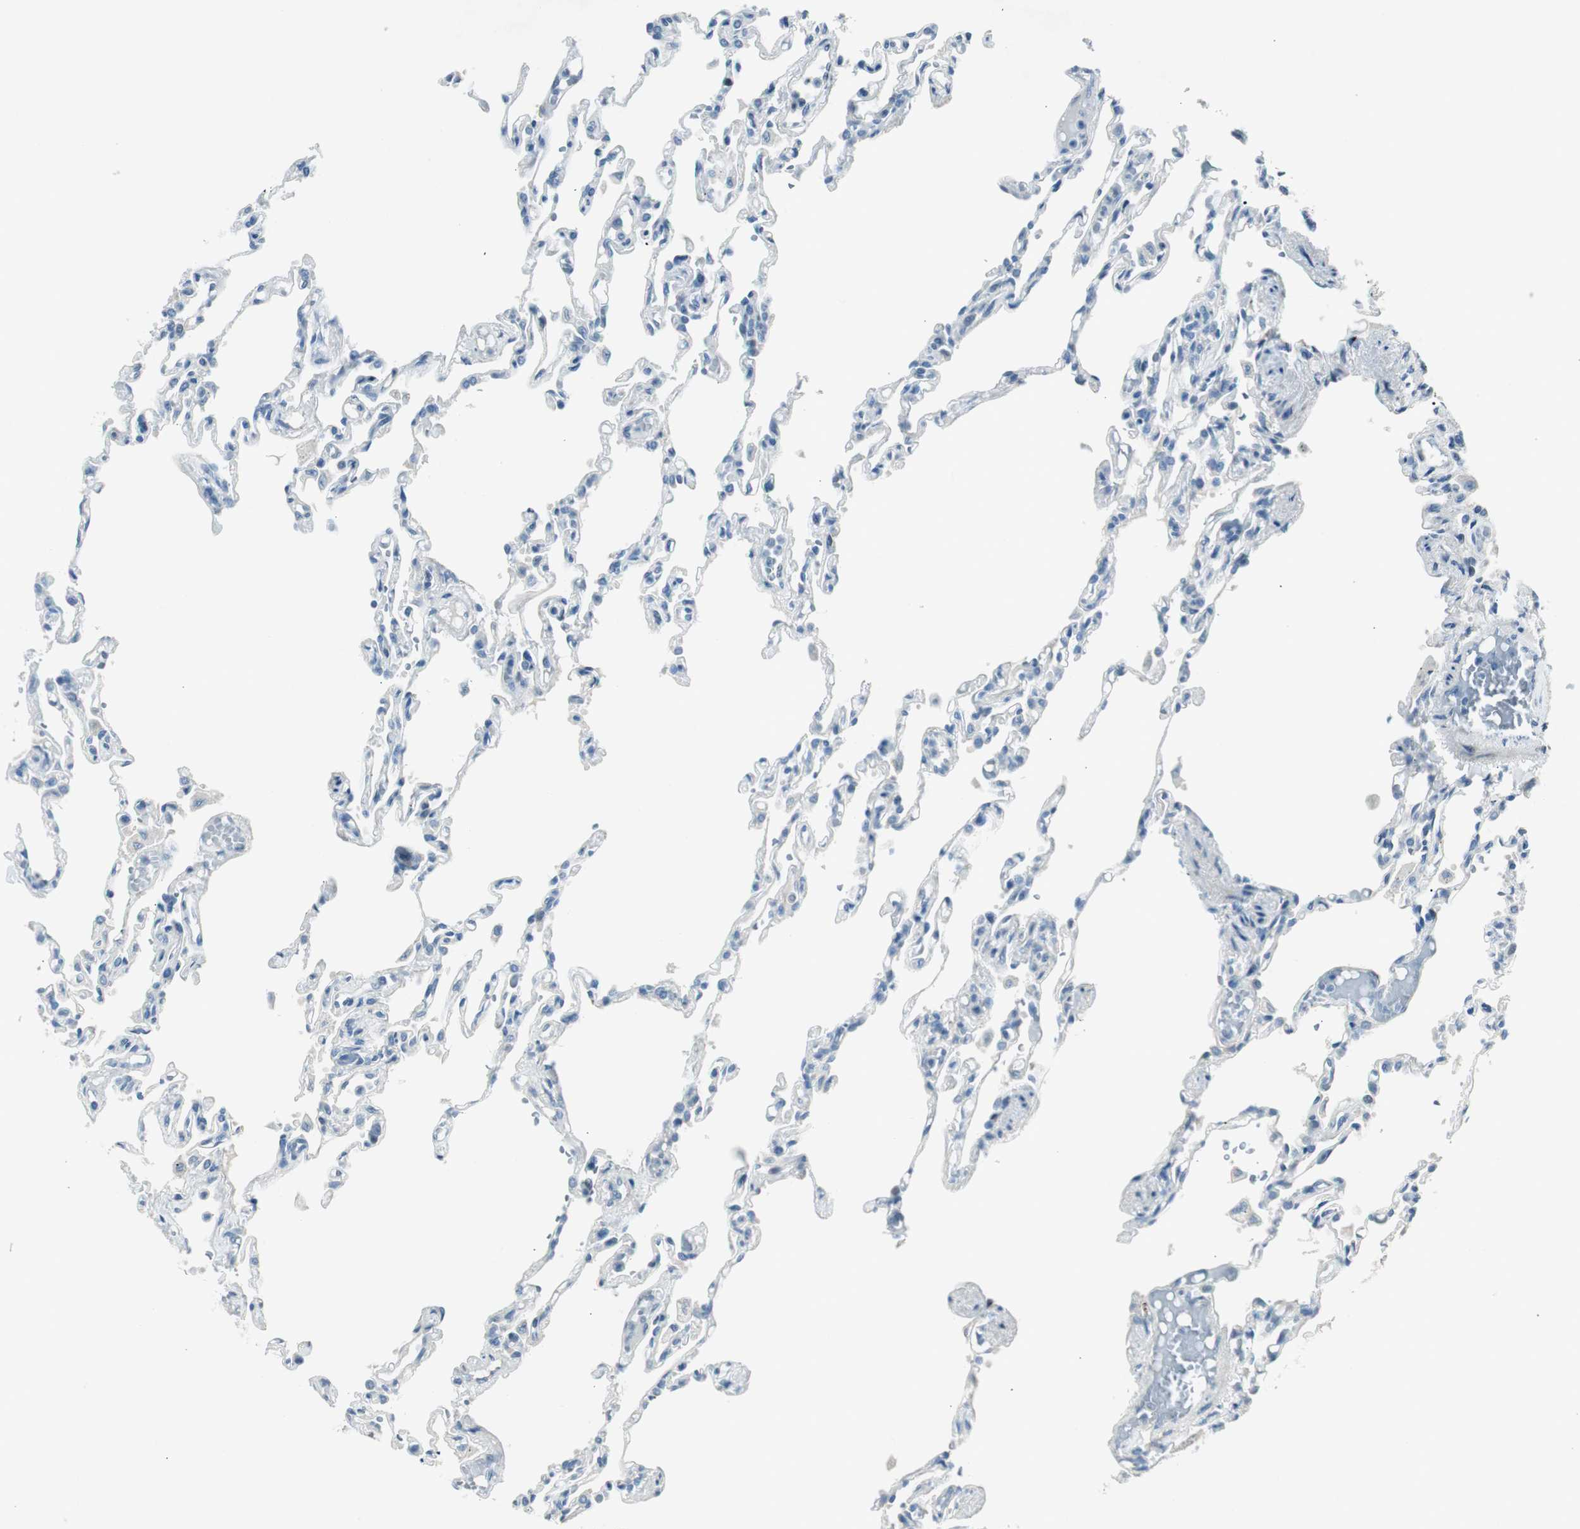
{"staining": {"intensity": "negative", "quantity": "none", "location": "none"}, "tissue": "lung", "cell_type": "Alveolar cells", "image_type": "normal", "snomed": [{"axis": "morphology", "description": "Normal tissue, NOS"}, {"axis": "topography", "description": "Lung"}], "caption": "This is a image of immunohistochemistry (IHC) staining of normal lung, which shows no staining in alveolar cells.", "gene": "PCDHB15", "patient": {"sex": "male", "age": 21}}